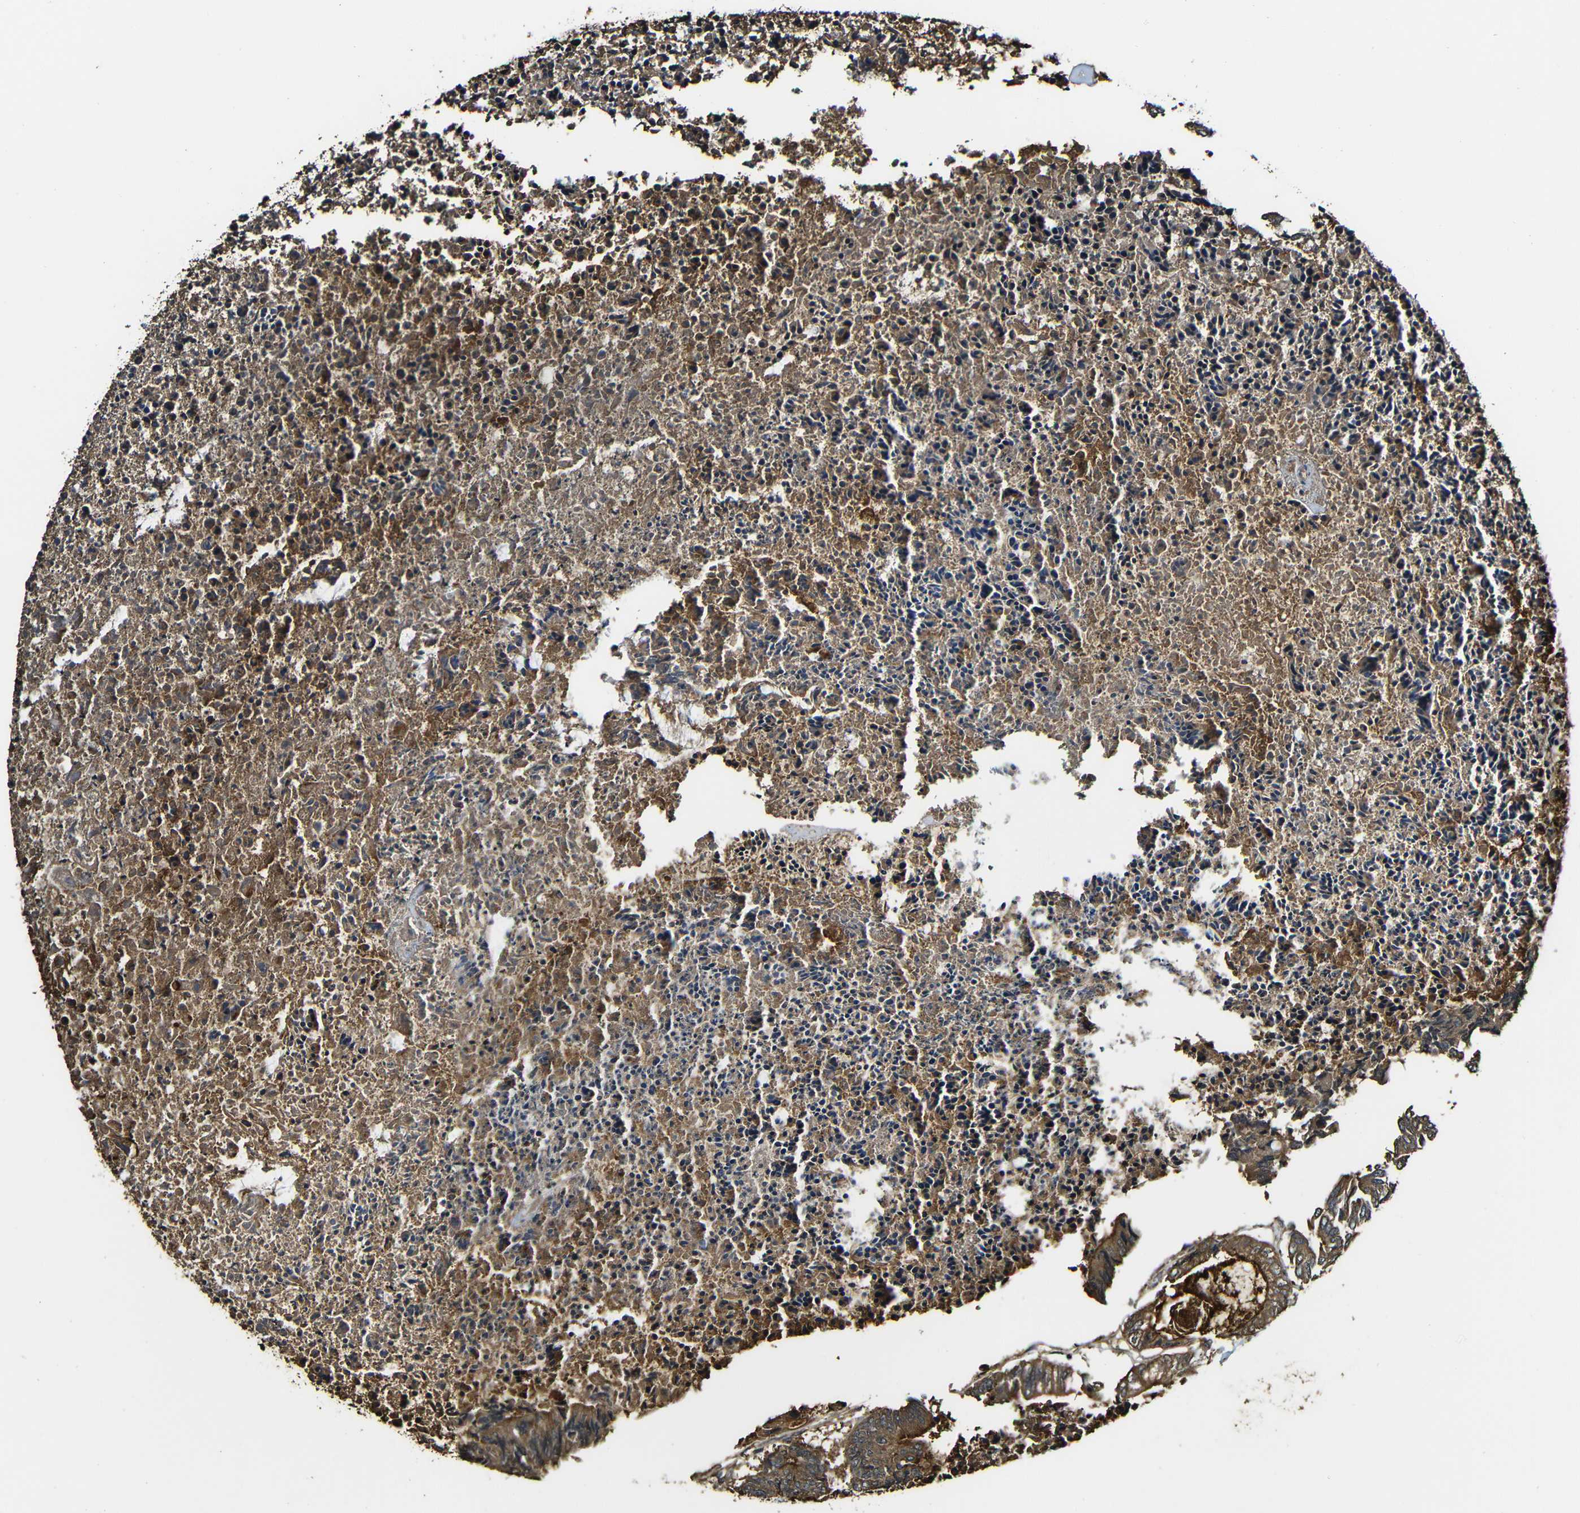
{"staining": {"intensity": "strong", "quantity": ">75%", "location": "cytoplasmic/membranous"}, "tissue": "colorectal cancer", "cell_type": "Tumor cells", "image_type": "cancer", "snomed": [{"axis": "morphology", "description": "Adenocarcinoma, NOS"}, {"axis": "topography", "description": "Rectum"}], "caption": "High-power microscopy captured an immunohistochemistry (IHC) histopathology image of colorectal adenocarcinoma, revealing strong cytoplasmic/membranous staining in approximately >75% of tumor cells.", "gene": "CASP8", "patient": {"sex": "male", "age": 63}}